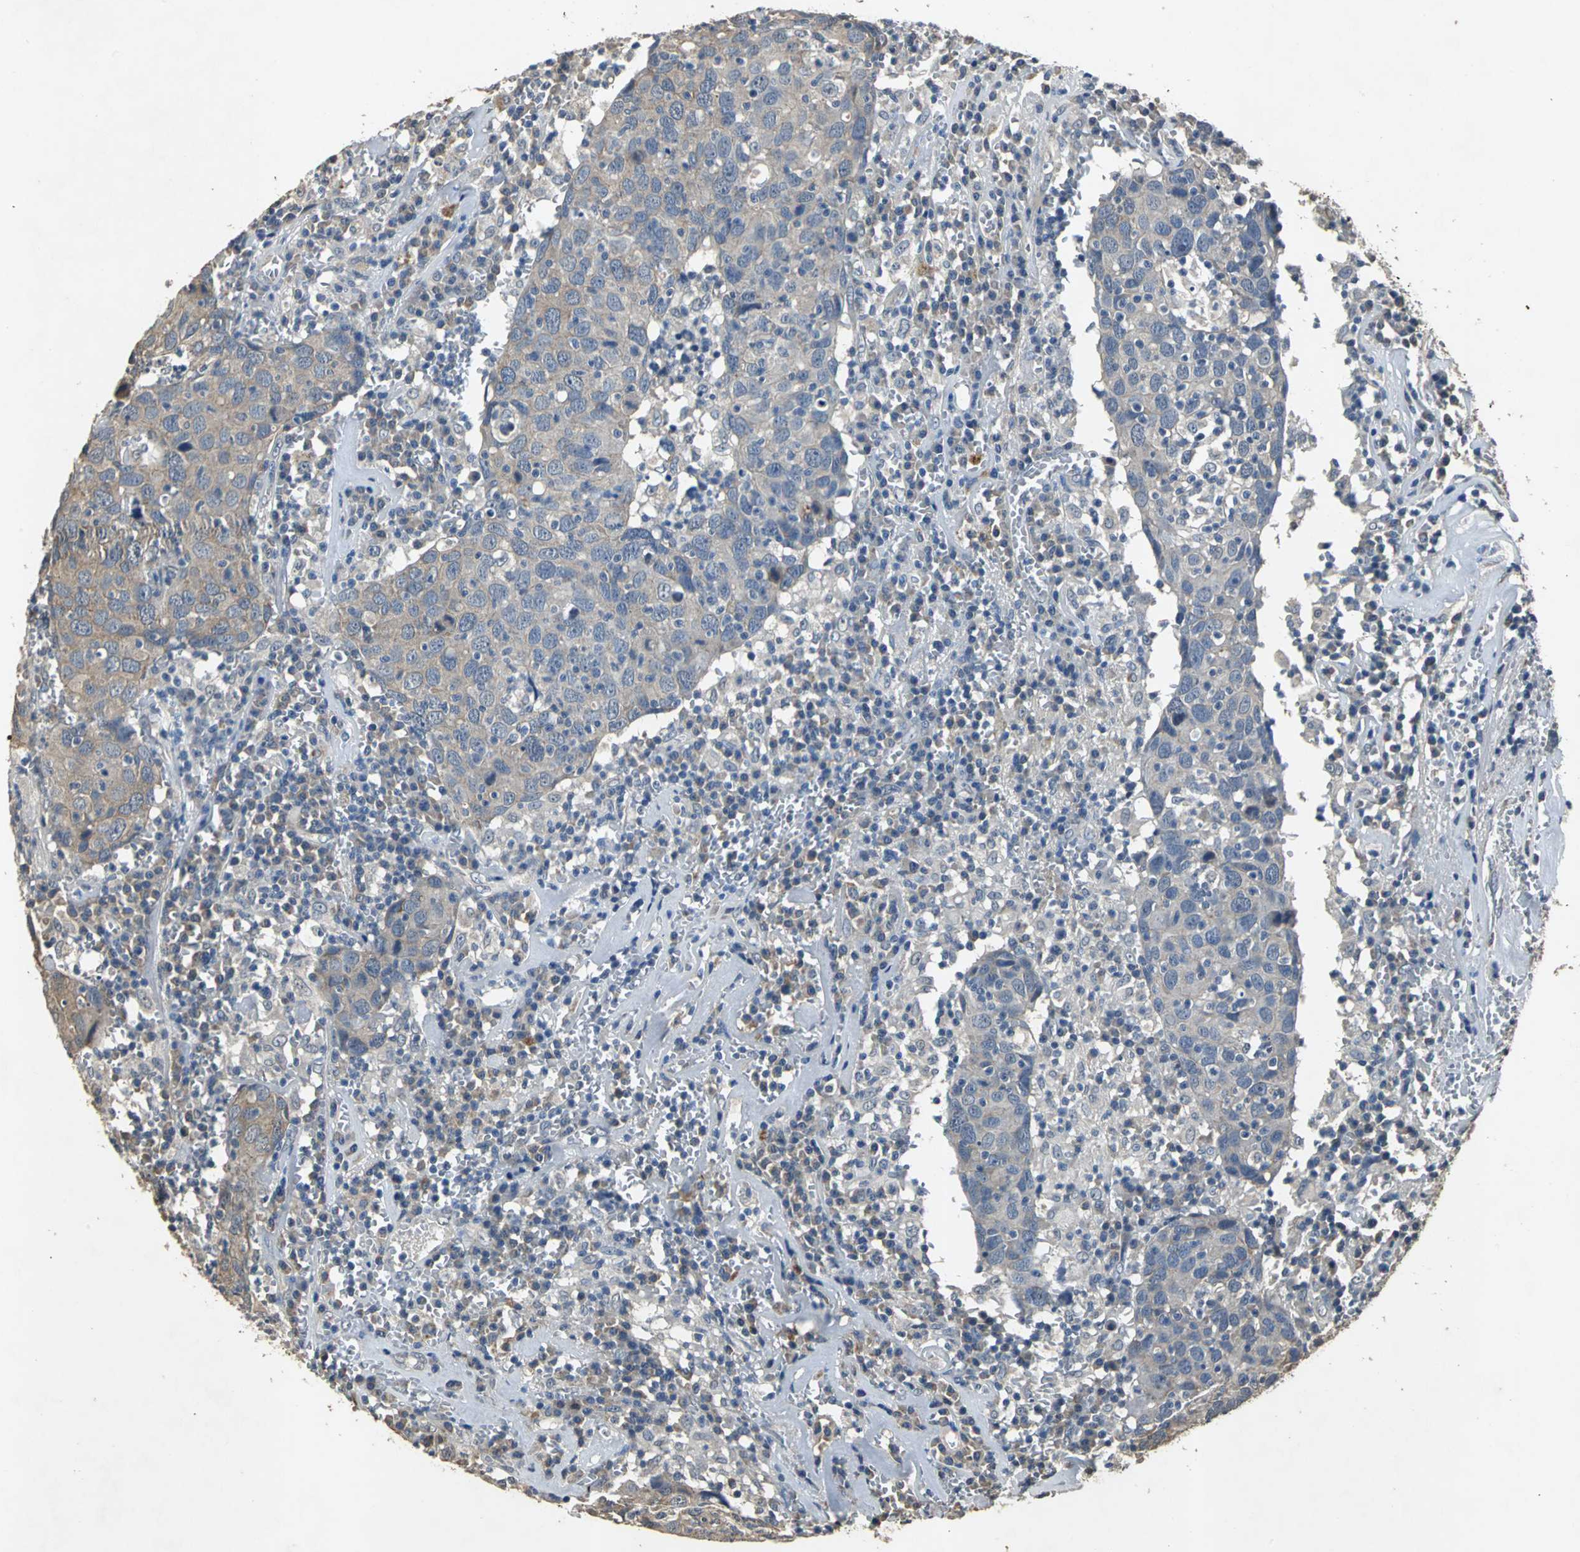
{"staining": {"intensity": "moderate", "quantity": ">75%", "location": "cytoplasmic/membranous"}, "tissue": "head and neck cancer", "cell_type": "Tumor cells", "image_type": "cancer", "snomed": [{"axis": "morphology", "description": "Adenocarcinoma, NOS"}, {"axis": "topography", "description": "Salivary gland"}, {"axis": "topography", "description": "Head-Neck"}], "caption": "Approximately >75% of tumor cells in human head and neck cancer display moderate cytoplasmic/membranous protein expression as visualized by brown immunohistochemical staining.", "gene": "OCLN", "patient": {"sex": "female", "age": 65}}